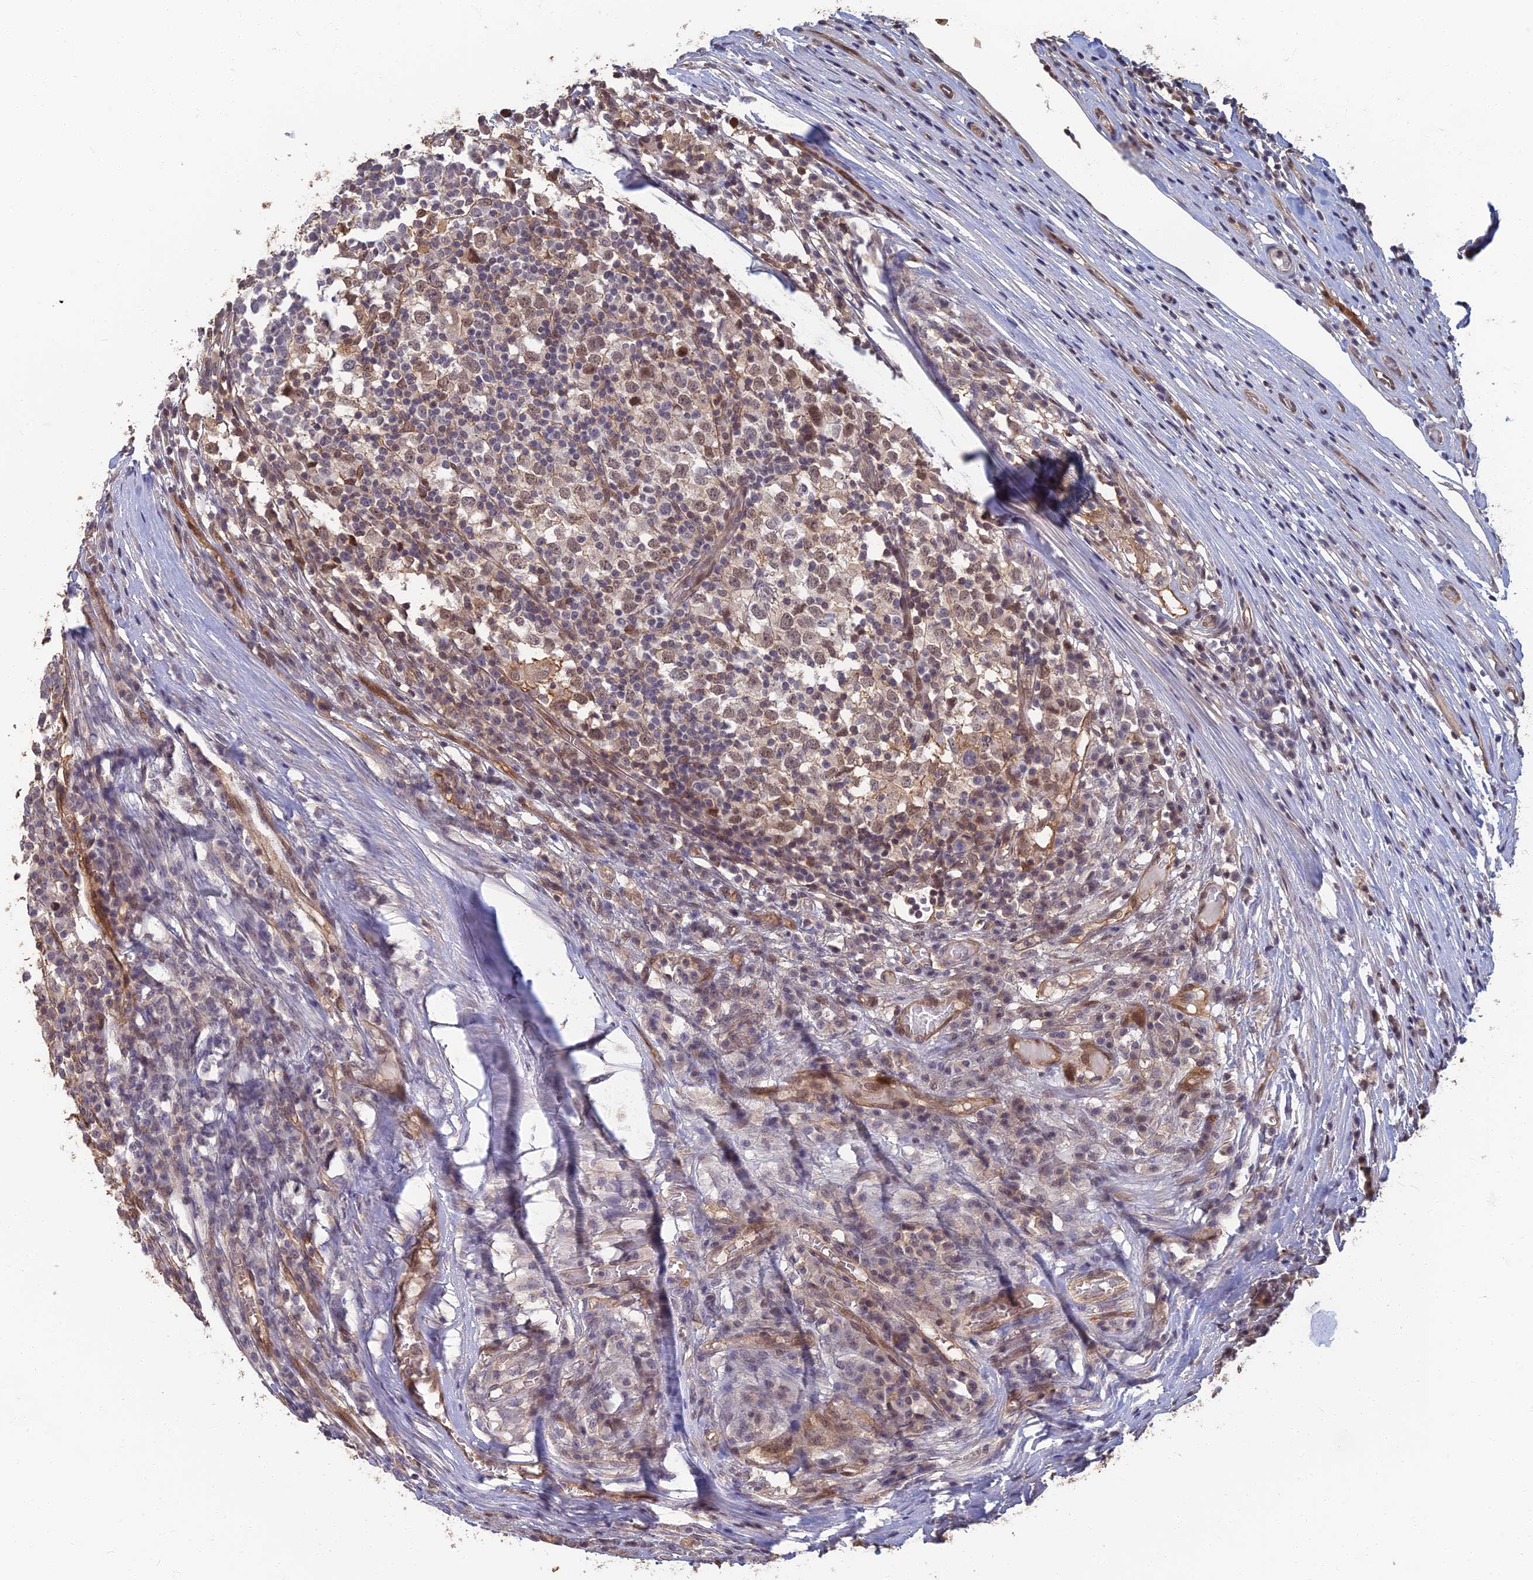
{"staining": {"intensity": "weak", "quantity": "25%-75%", "location": "nuclear"}, "tissue": "testis cancer", "cell_type": "Tumor cells", "image_type": "cancer", "snomed": [{"axis": "morphology", "description": "Seminoma, NOS"}, {"axis": "topography", "description": "Testis"}], "caption": "IHC staining of seminoma (testis), which displays low levels of weak nuclear expression in approximately 25%-75% of tumor cells indicating weak nuclear protein positivity. The staining was performed using DAB (brown) for protein detection and nuclei were counterstained in hematoxylin (blue).", "gene": "LRRN3", "patient": {"sex": "male", "age": 65}}